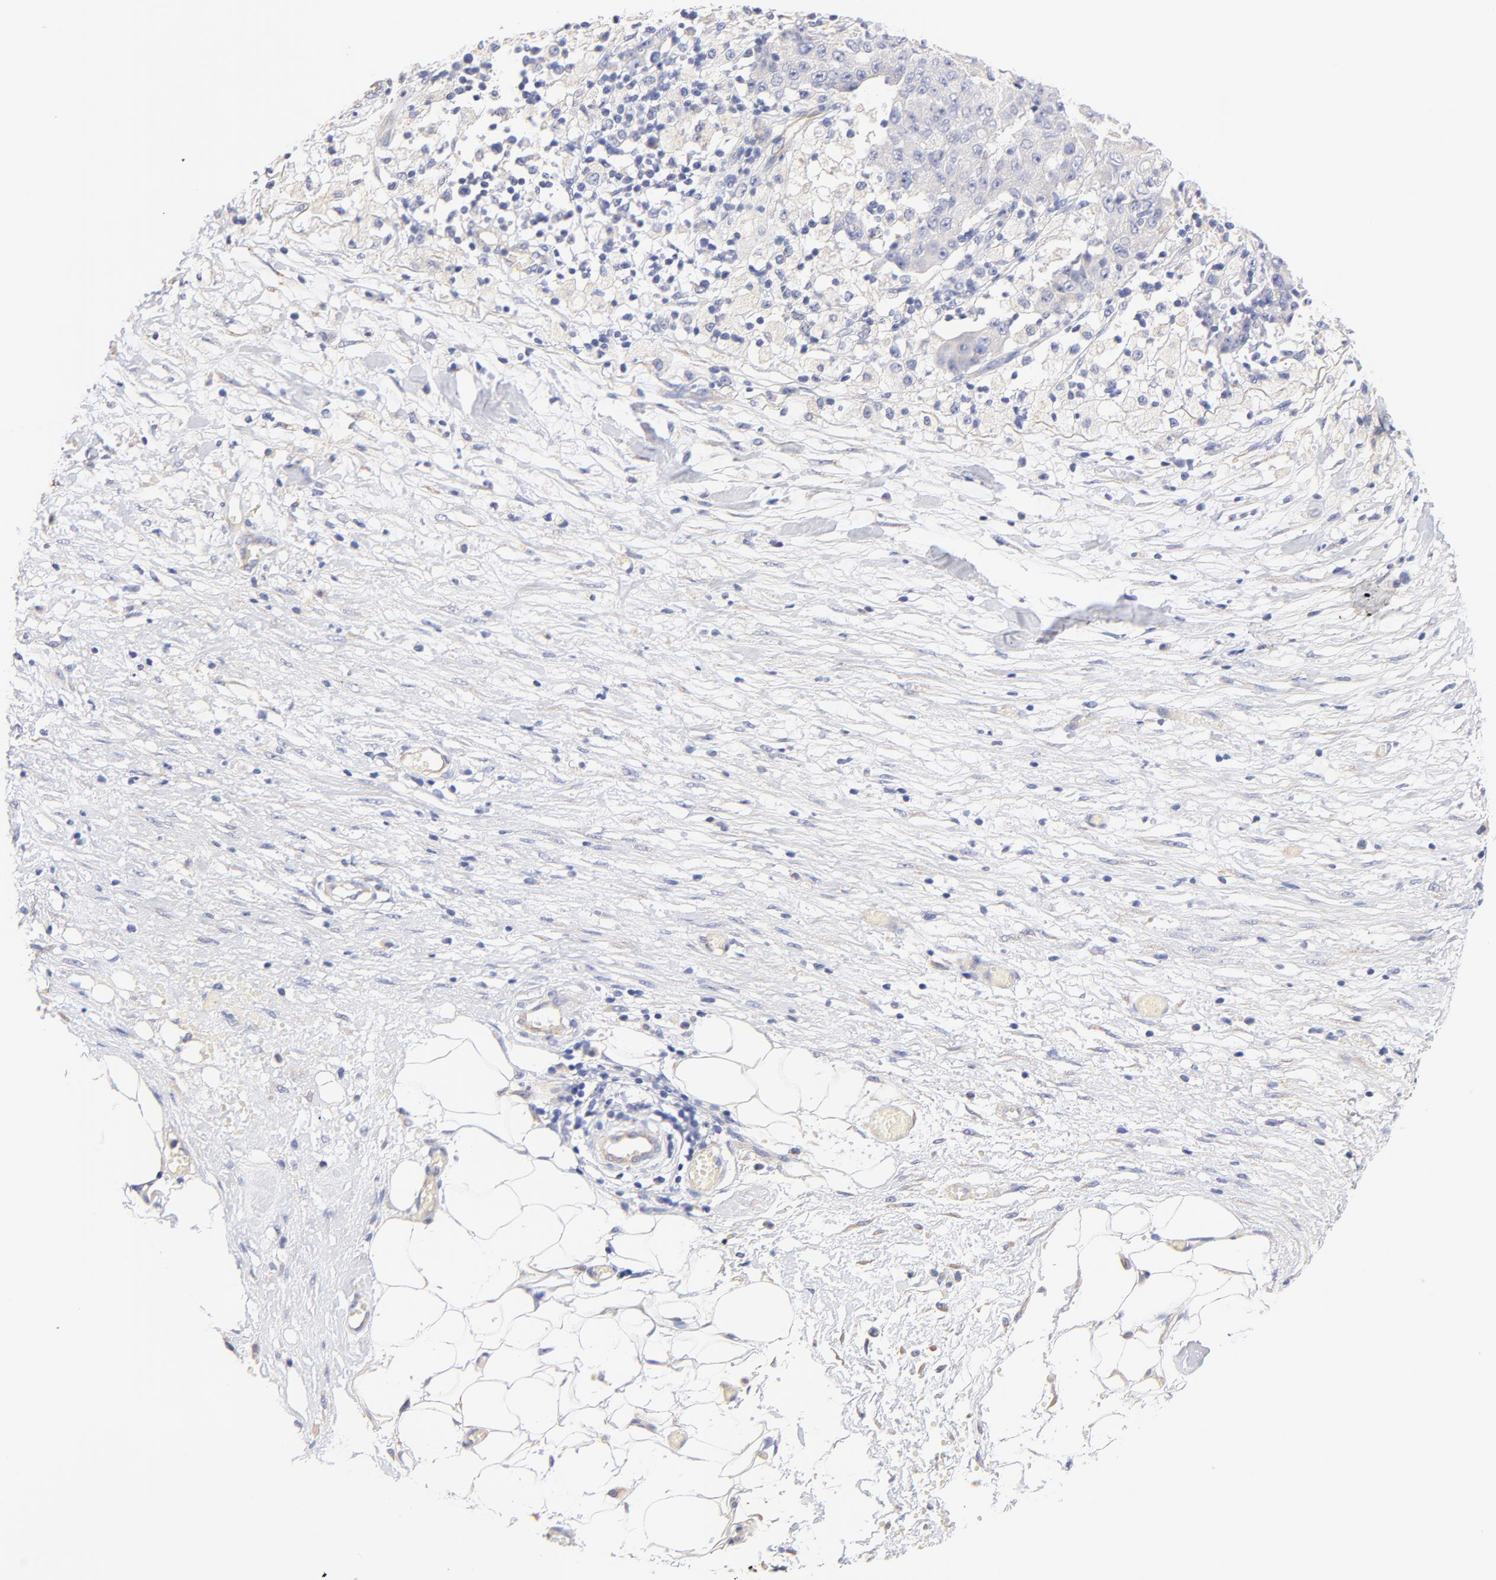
{"staining": {"intensity": "negative", "quantity": "none", "location": "none"}, "tissue": "ovarian cancer", "cell_type": "Tumor cells", "image_type": "cancer", "snomed": [{"axis": "morphology", "description": "Carcinoma, endometroid"}, {"axis": "topography", "description": "Ovary"}], "caption": "Tumor cells show no significant protein positivity in ovarian endometroid carcinoma.", "gene": "HS3ST1", "patient": {"sex": "female", "age": 42}}